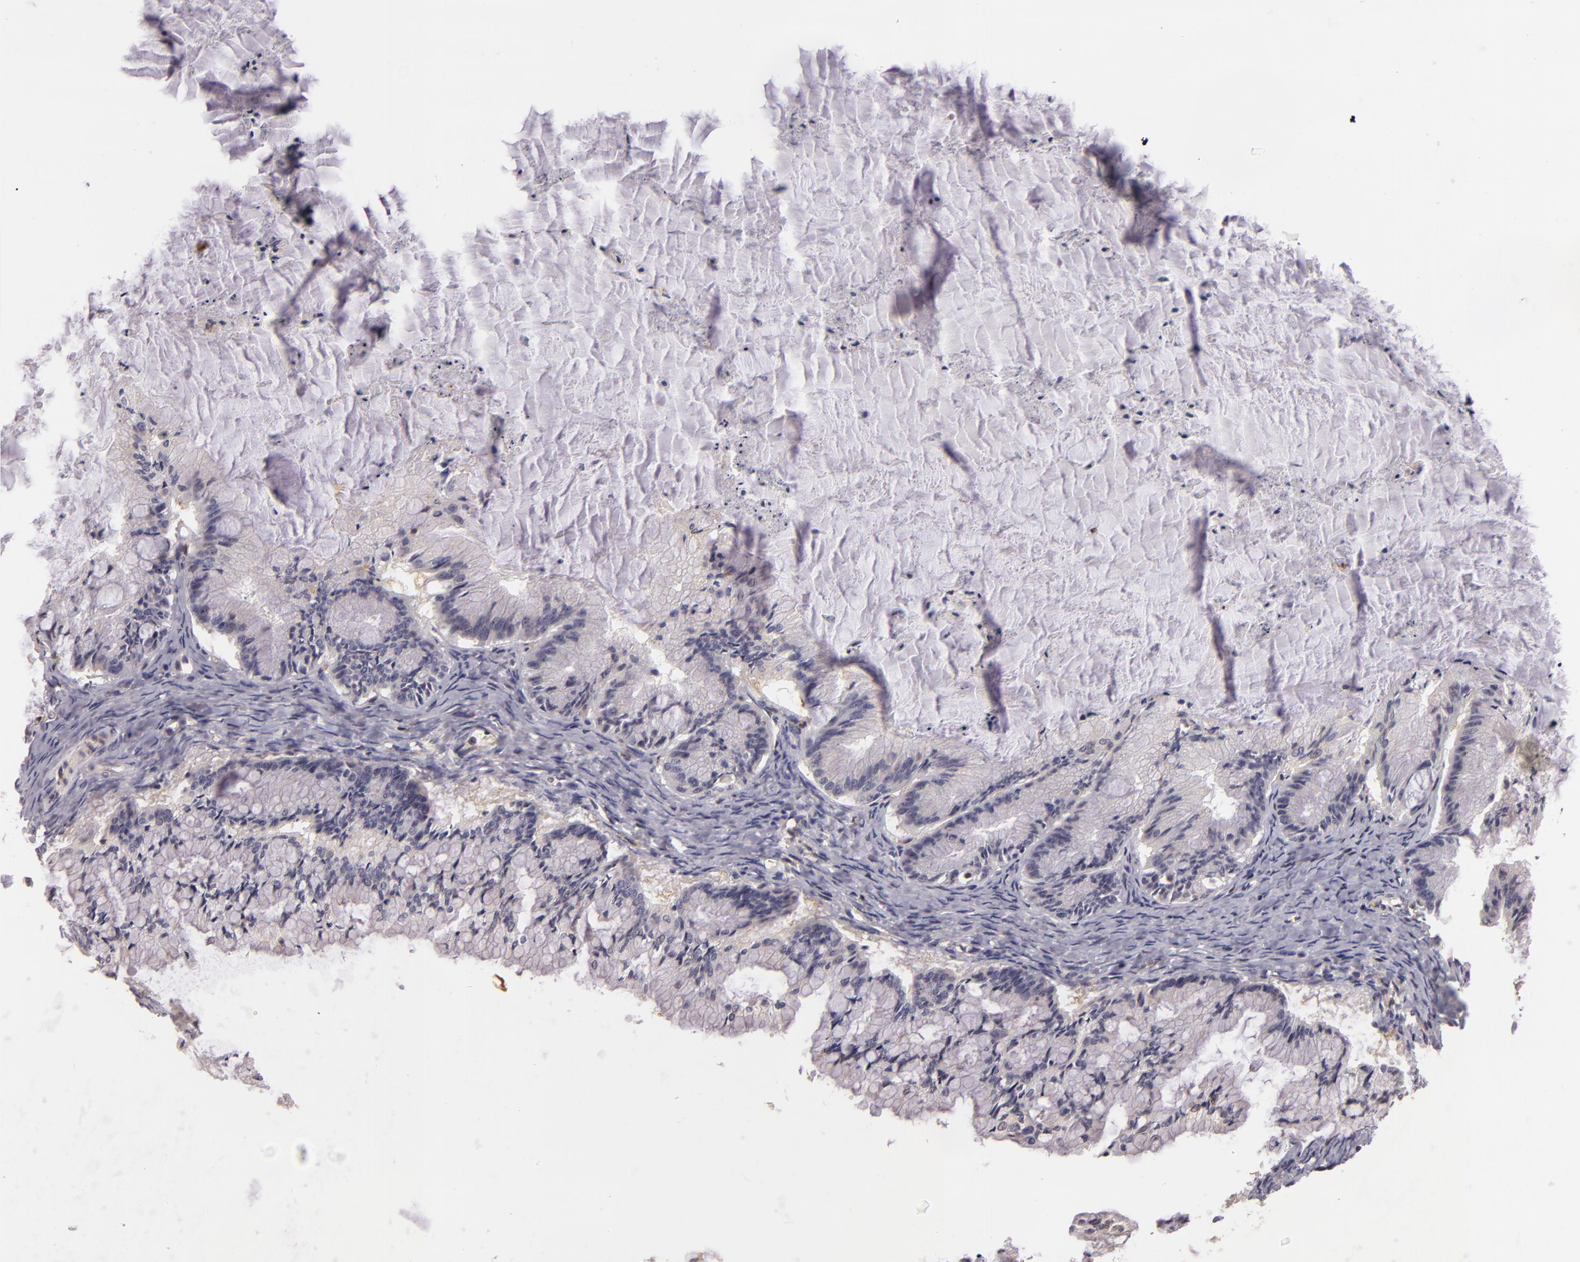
{"staining": {"intensity": "negative", "quantity": "none", "location": "none"}, "tissue": "ovarian cancer", "cell_type": "Tumor cells", "image_type": "cancer", "snomed": [{"axis": "morphology", "description": "Cystadenocarcinoma, mucinous, NOS"}, {"axis": "topography", "description": "Ovary"}], "caption": "An image of ovarian mucinous cystadenocarcinoma stained for a protein demonstrates no brown staining in tumor cells.", "gene": "TOM1", "patient": {"sex": "female", "age": 57}}